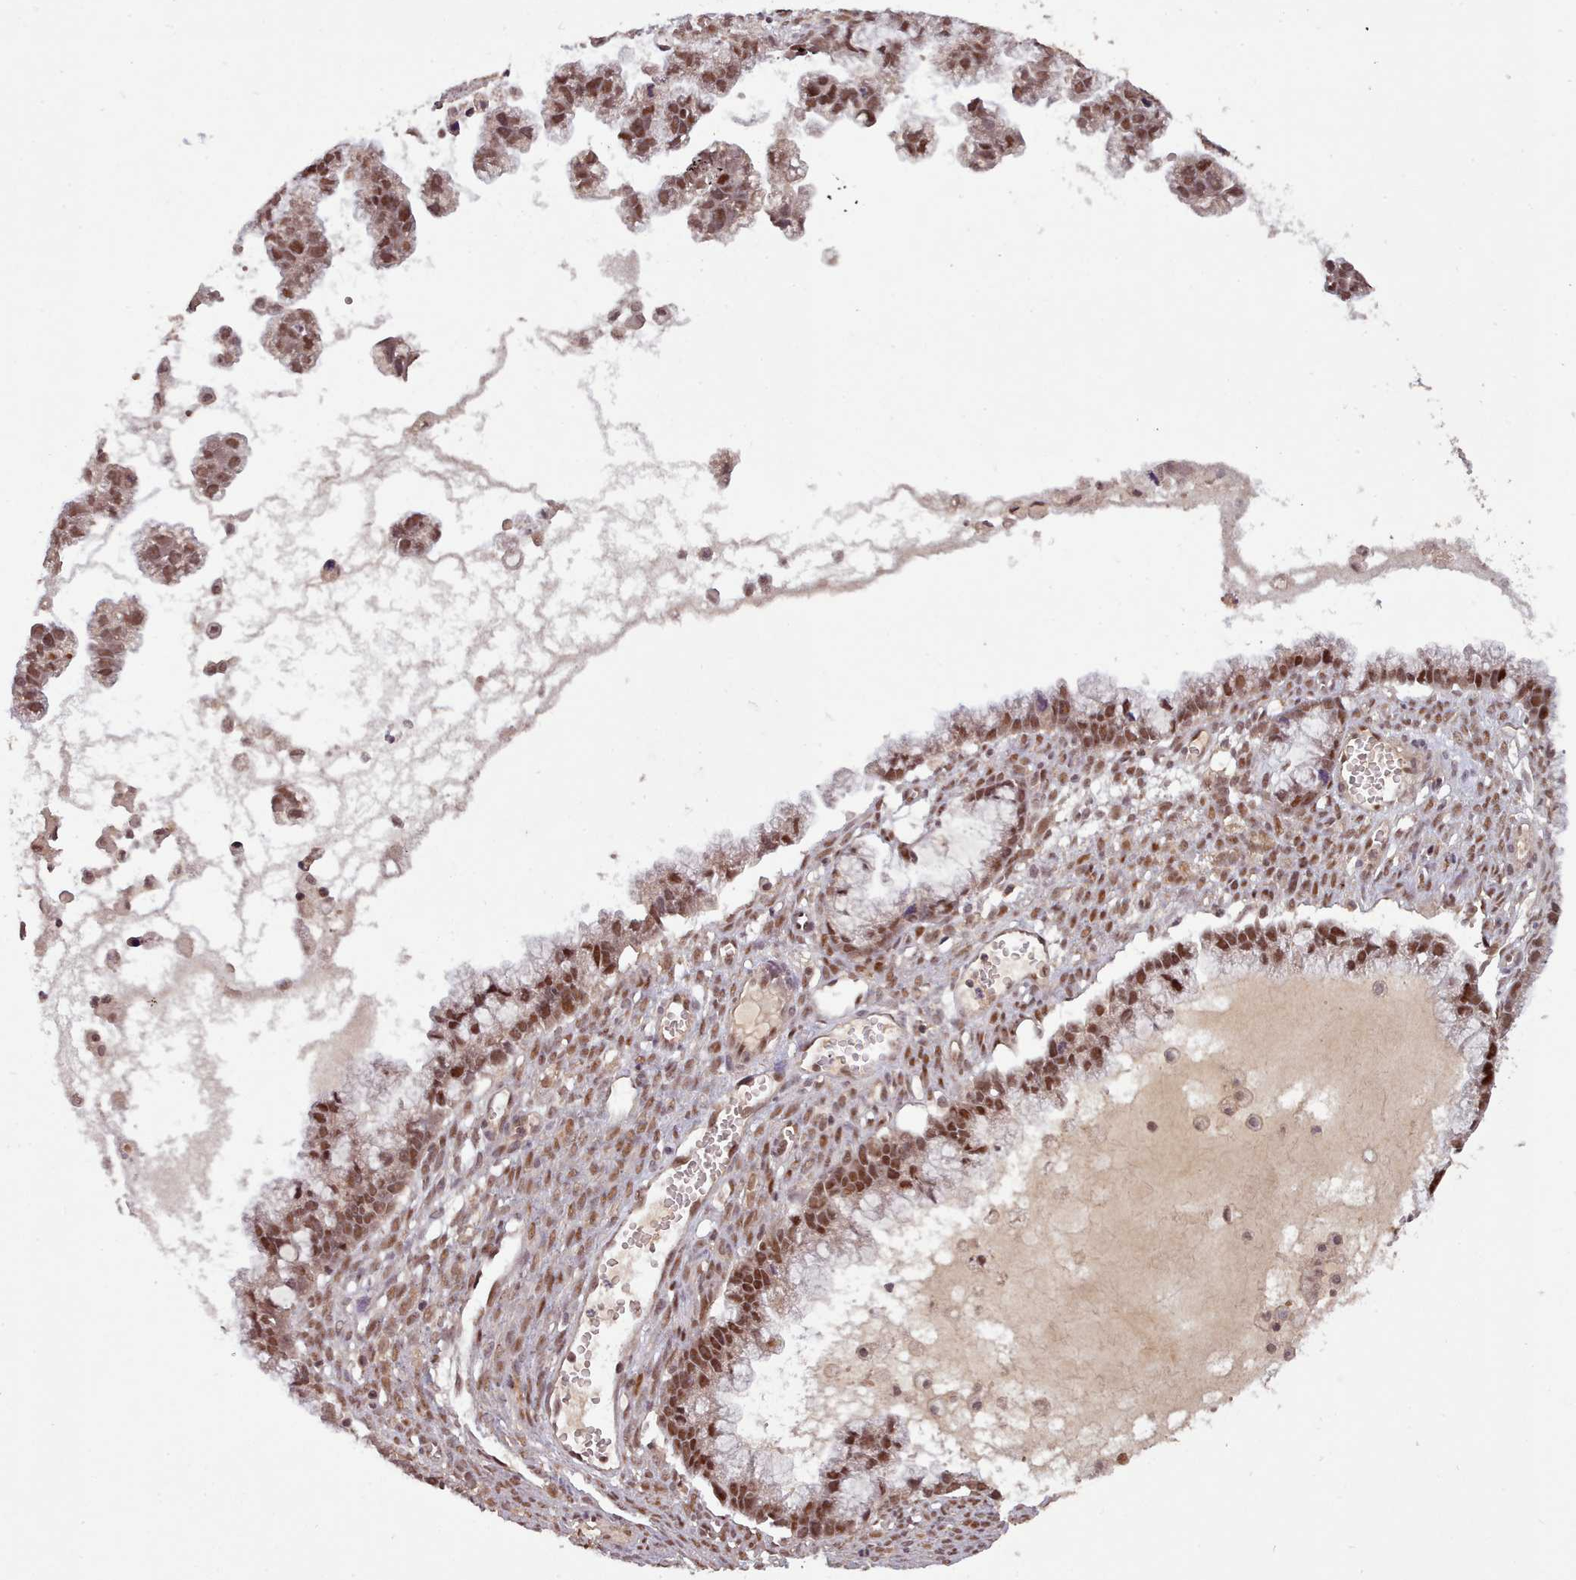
{"staining": {"intensity": "moderate", "quantity": ">75%", "location": "nuclear"}, "tissue": "ovarian cancer", "cell_type": "Tumor cells", "image_type": "cancer", "snomed": [{"axis": "morphology", "description": "Cystadenocarcinoma, mucinous, NOS"}, {"axis": "topography", "description": "Ovary"}], "caption": "DAB immunohistochemical staining of ovarian cancer (mucinous cystadenocarcinoma) shows moderate nuclear protein positivity in about >75% of tumor cells.", "gene": "CDC6", "patient": {"sex": "female", "age": 72}}